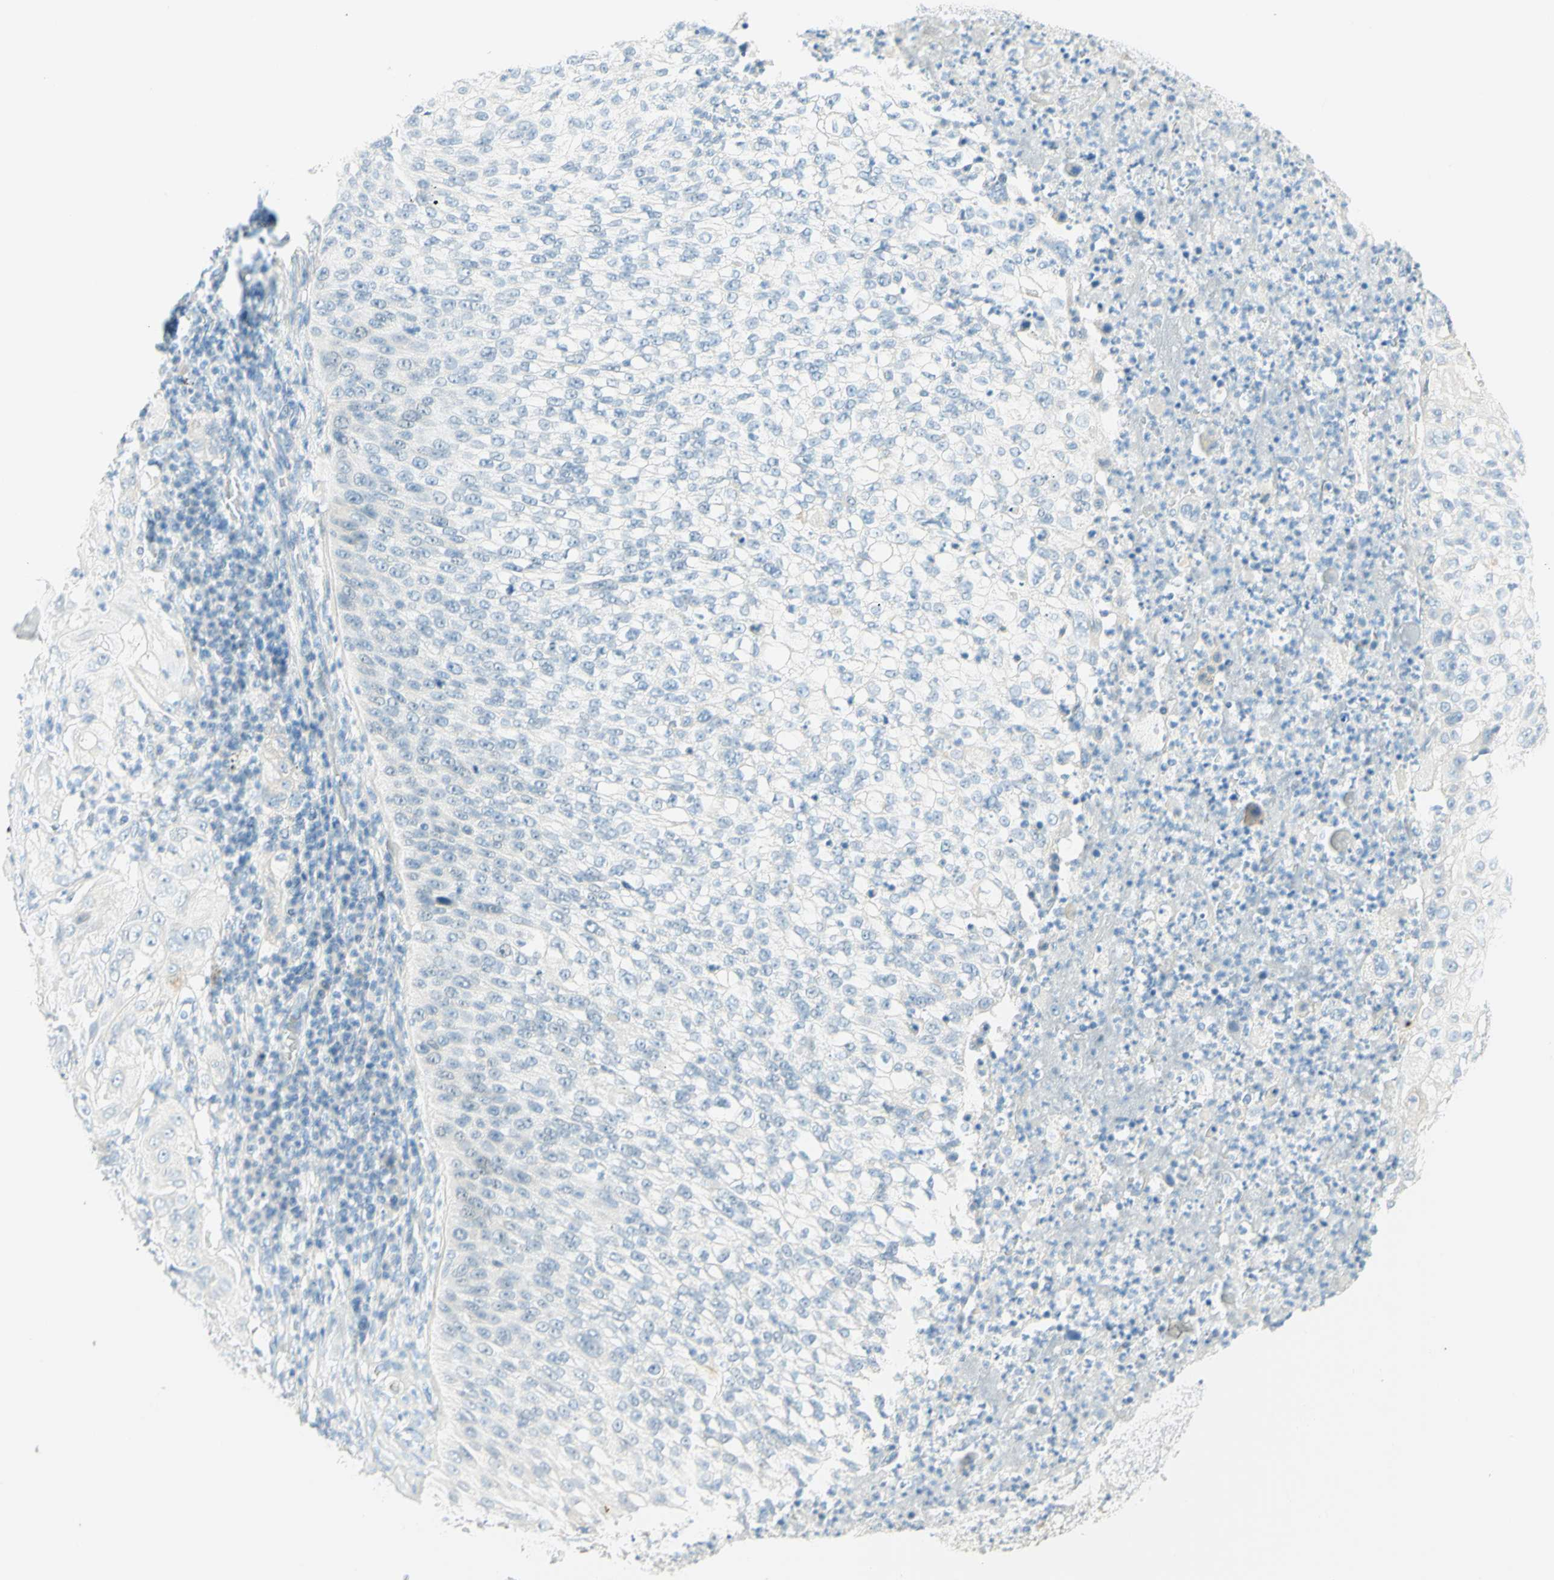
{"staining": {"intensity": "negative", "quantity": "none", "location": "none"}, "tissue": "lung cancer", "cell_type": "Tumor cells", "image_type": "cancer", "snomed": [{"axis": "morphology", "description": "Inflammation, NOS"}, {"axis": "morphology", "description": "Squamous cell carcinoma, NOS"}, {"axis": "topography", "description": "Lymph node"}, {"axis": "topography", "description": "Soft tissue"}, {"axis": "topography", "description": "Lung"}], "caption": "DAB immunohistochemical staining of human squamous cell carcinoma (lung) exhibits no significant staining in tumor cells. Brightfield microscopy of IHC stained with DAB (3,3'-diaminobenzidine) (brown) and hematoxylin (blue), captured at high magnification.", "gene": "TMEM132D", "patient": {"sex": "male", "age": 66}}